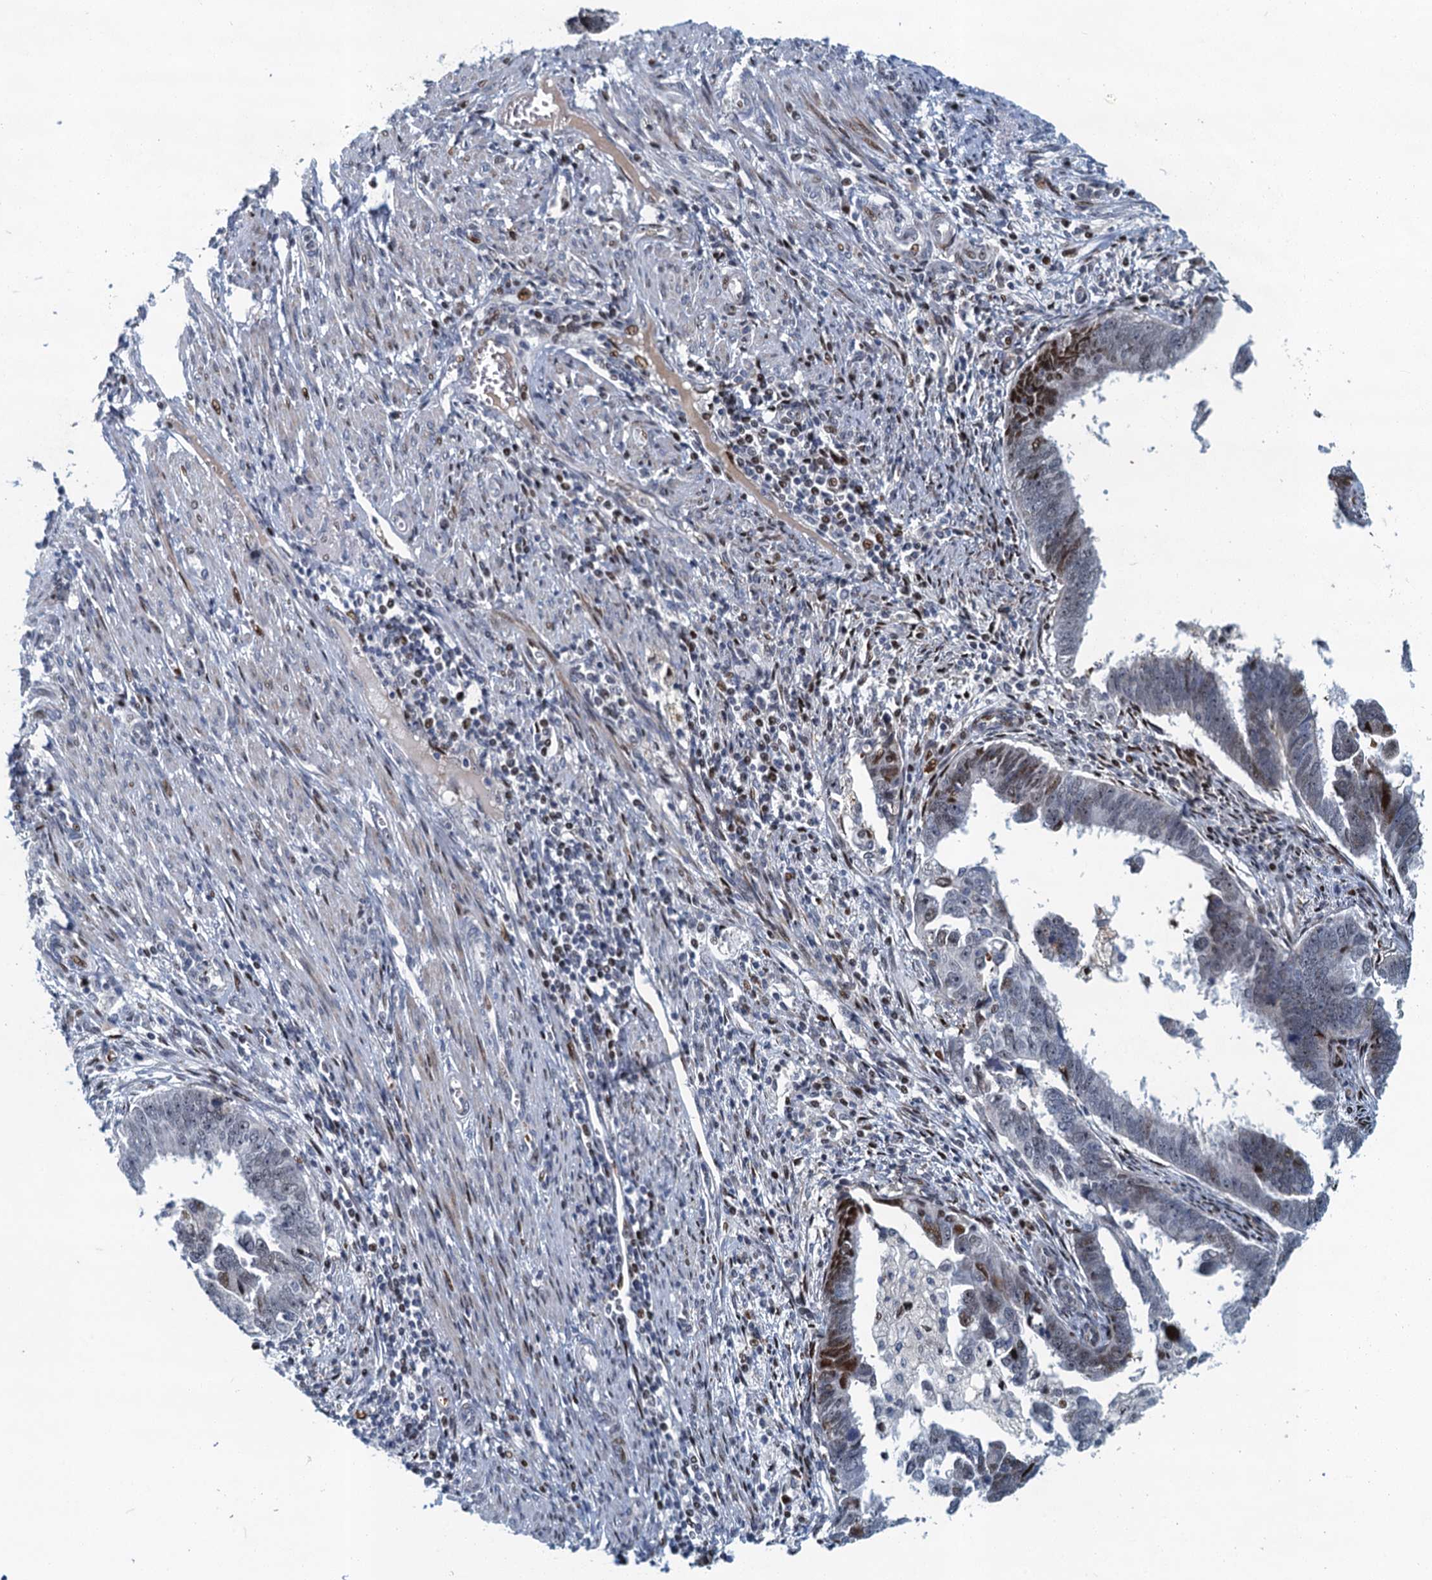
{"staining": {"intensity": "strong", "quantity": "25%-75%", "location": "nuclear"}, "tissue": "endometrial cancer", "cell_type": "Tumor cells", "image_type": "cancer", "snomed": [{"axis": "morphology", "description": "Adenocarcinoma, NOS"}, {"axis": "topography", "description": "Endometrium"}], "caption": "DAB (3,3'-diaminobenzidine) immunohistochemical staining of endometrial cancer (adenocarcinoma) demonstrates strong nuclear protein expression in approximately 25%-75% of tumor cells.", "gene": "ANKRD13D", "patient": {"sex": "female", "age": 75}}